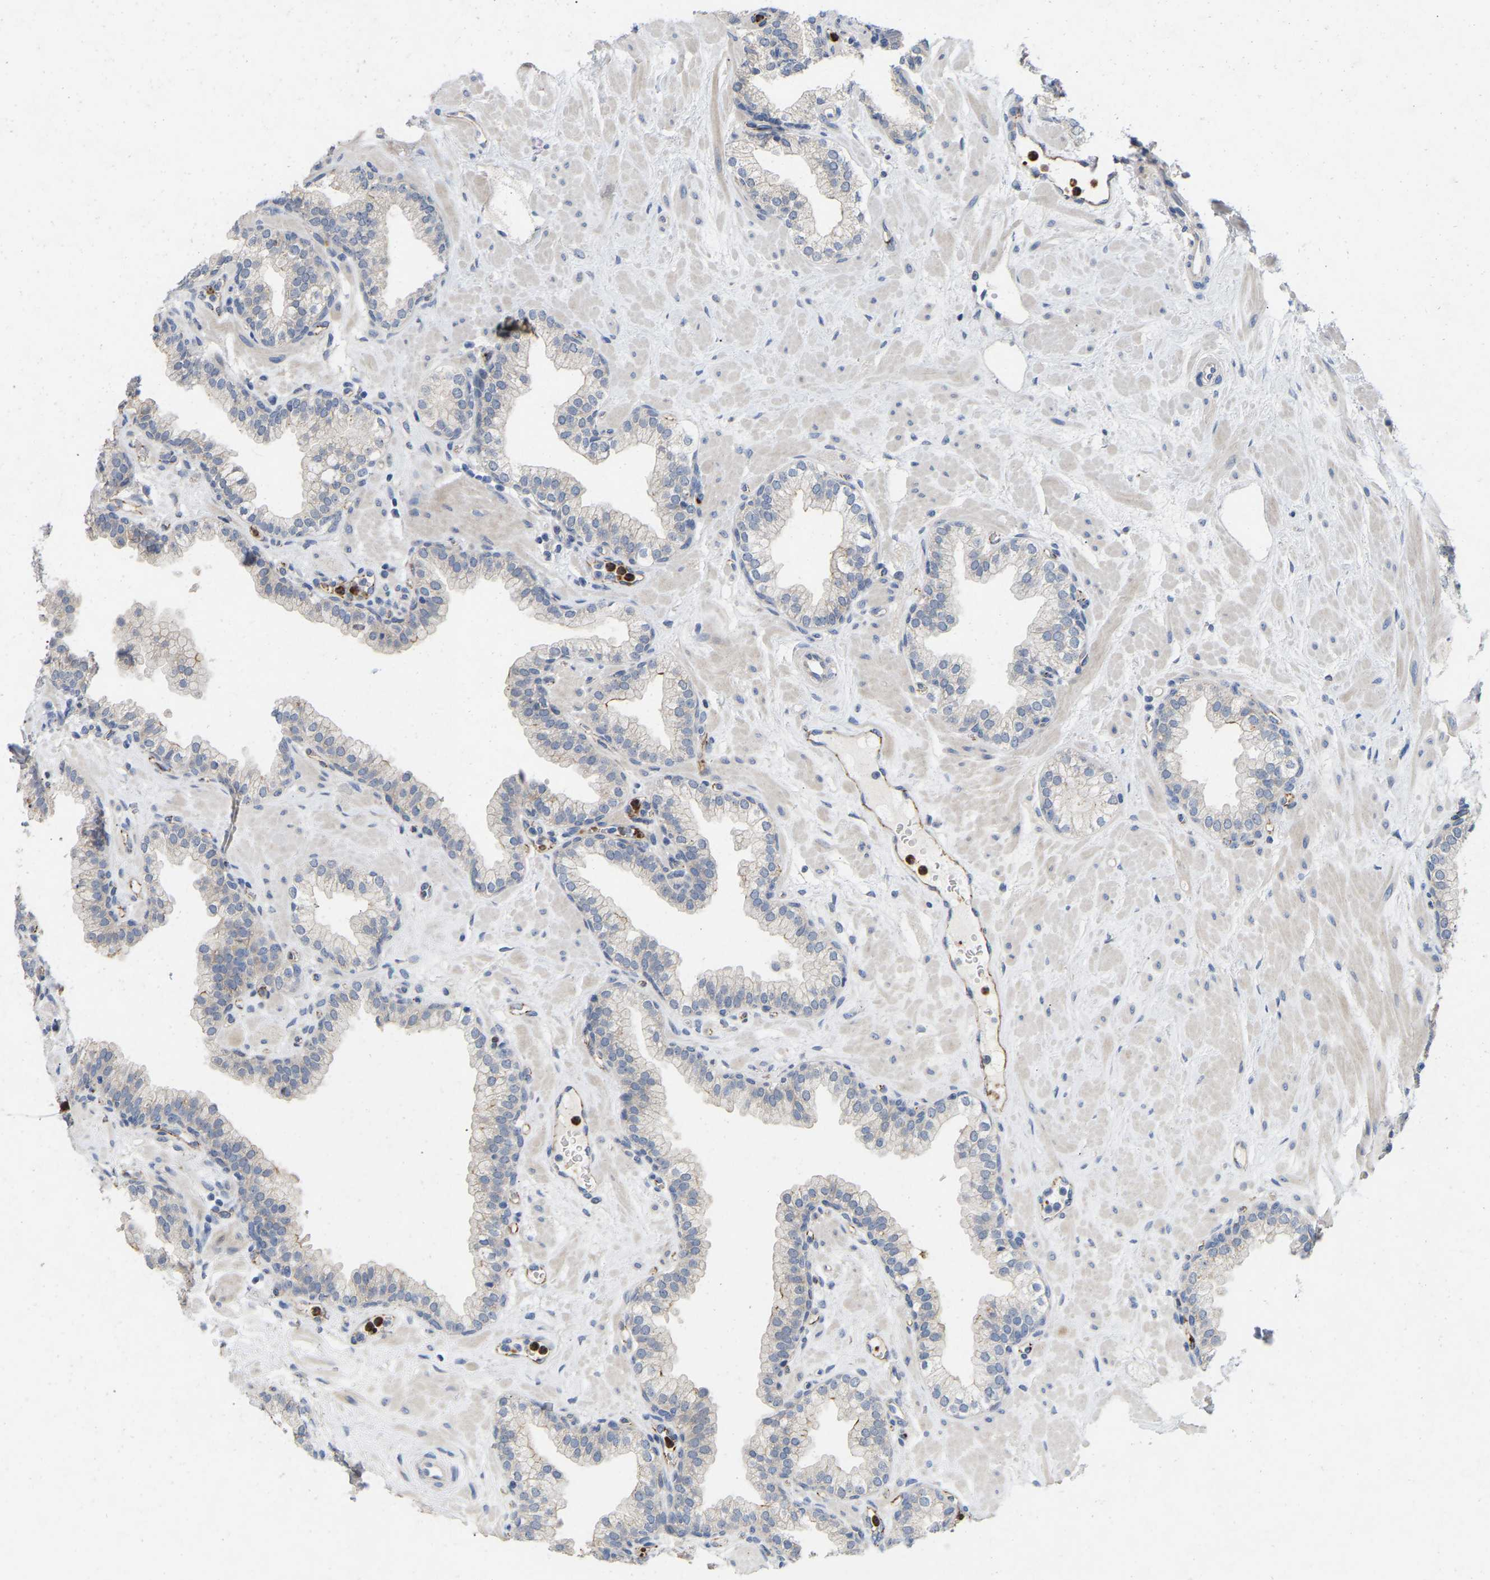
{"staining": {"intensity": "moderate", "quantity": "<25%", "location": "cytoplasmic/membranous"}, "tissue": "prostate", "cell_type": "Glandular cells", "image_type": "normal", "snomed": [{"axis": "morphology", "description": "Normal tissue, NOS"}, {"axis": "morphology", "description": "Urothelial carcinoma, Low grade"}, {"axis": "topography", "description": "Urinary bladder"}, {"axis": "topography", "description": "Prostate"}], "caption": "Prostate stained with IHC shows moderate cytoplasmic/membranous positivity in about <25% of glandular cells.", "gene": "RHEB", "patient": {"sex": "male", "age": 60}}